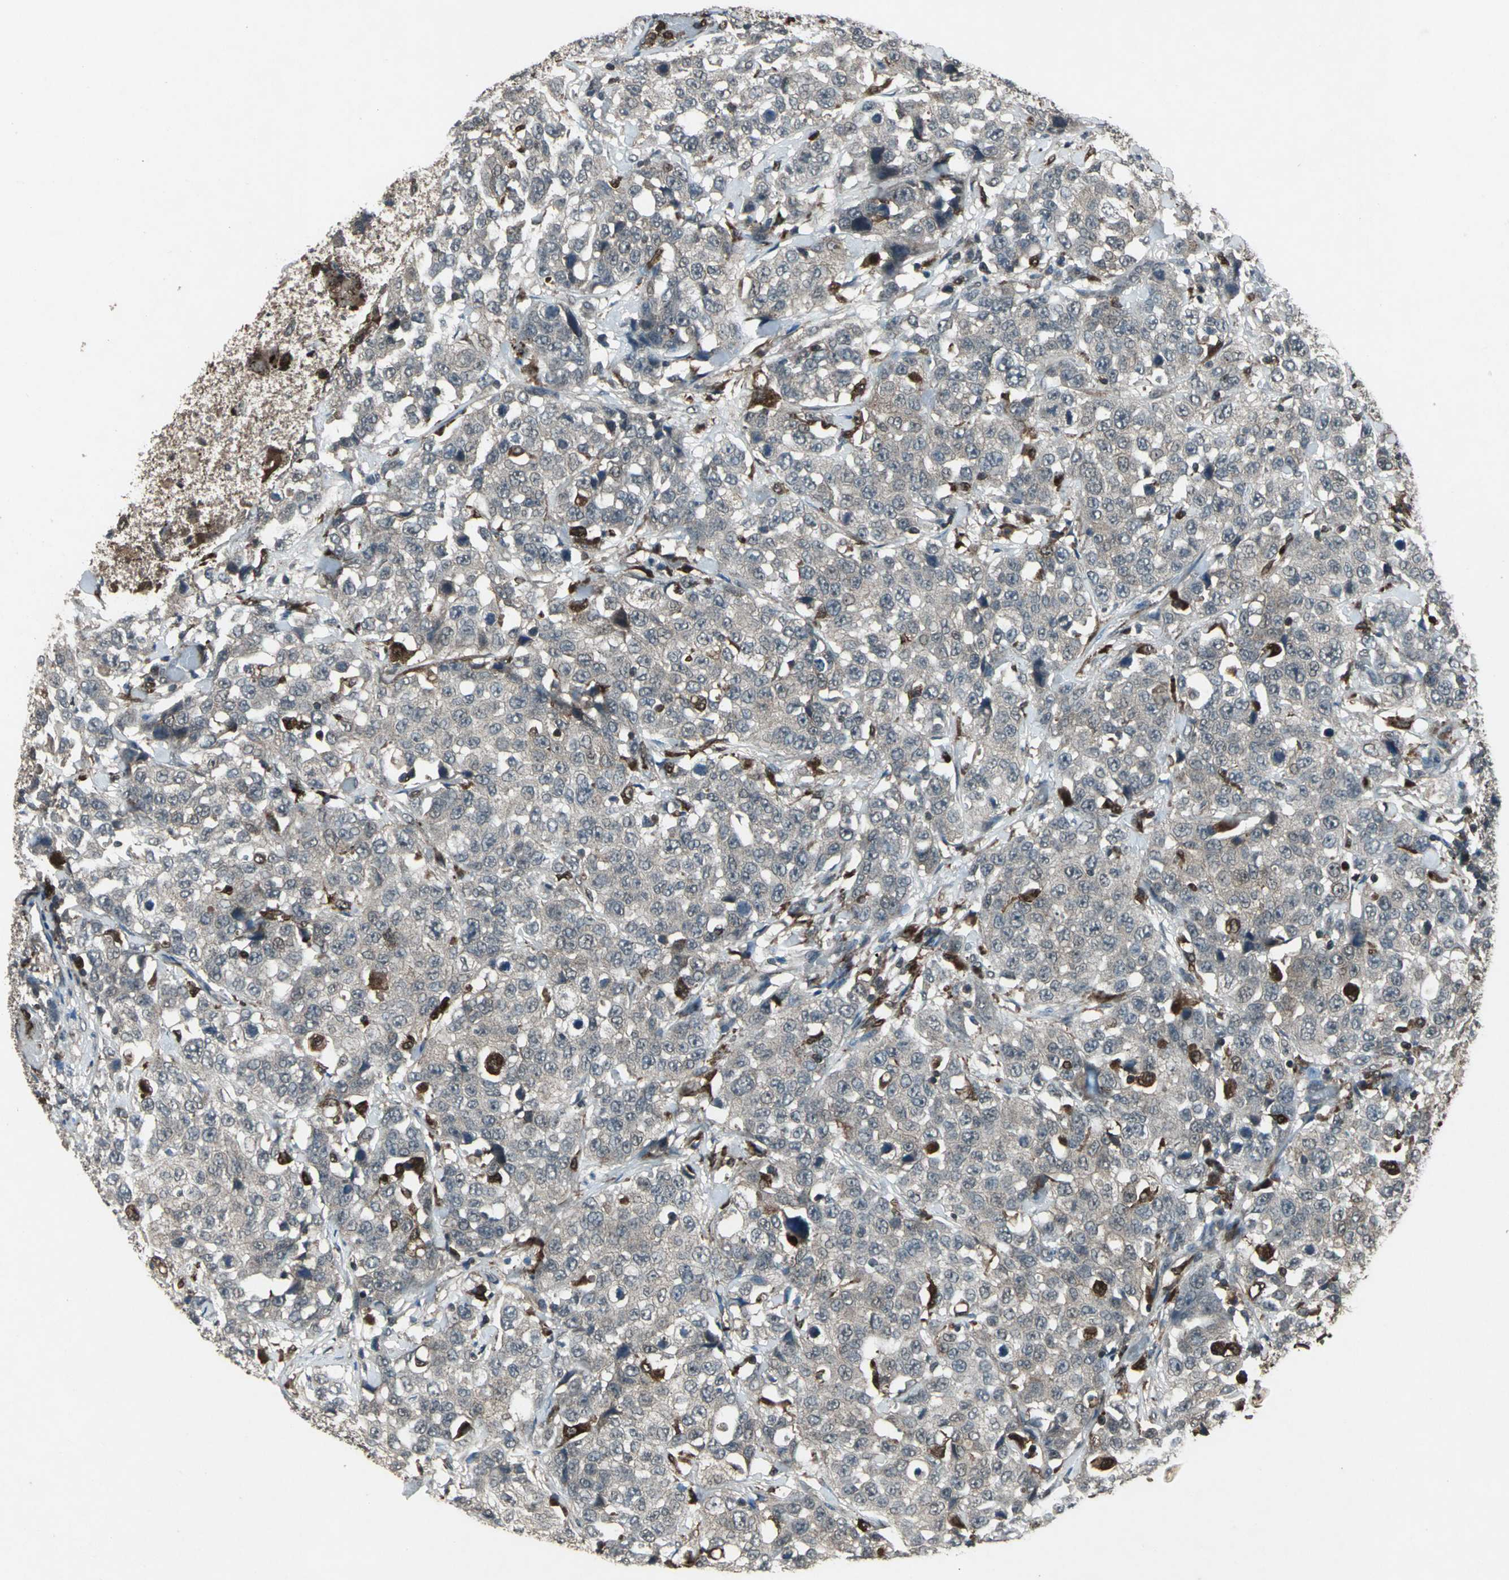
{"staining": {"intensity": "negative", "quantity": "none", "location": "none"}, "tissue": "stomach cancer", "cell_type": "Tumor cells", "image_type": "cancer", "snomed": [{"axis": "morphology", "description": "Normal tissue, NOS"}, {"axis": "morphology", "description": "Adenocarcinoma, NOS"}, {"axis": "topography", "description": "Stomach"}], "caption": "Stomach cancer was stained to show a protein in brown. There is no significant positivity in tumor cells.", "gene": "PYCARD", "patient": {"sex": "male", "age": 48}}